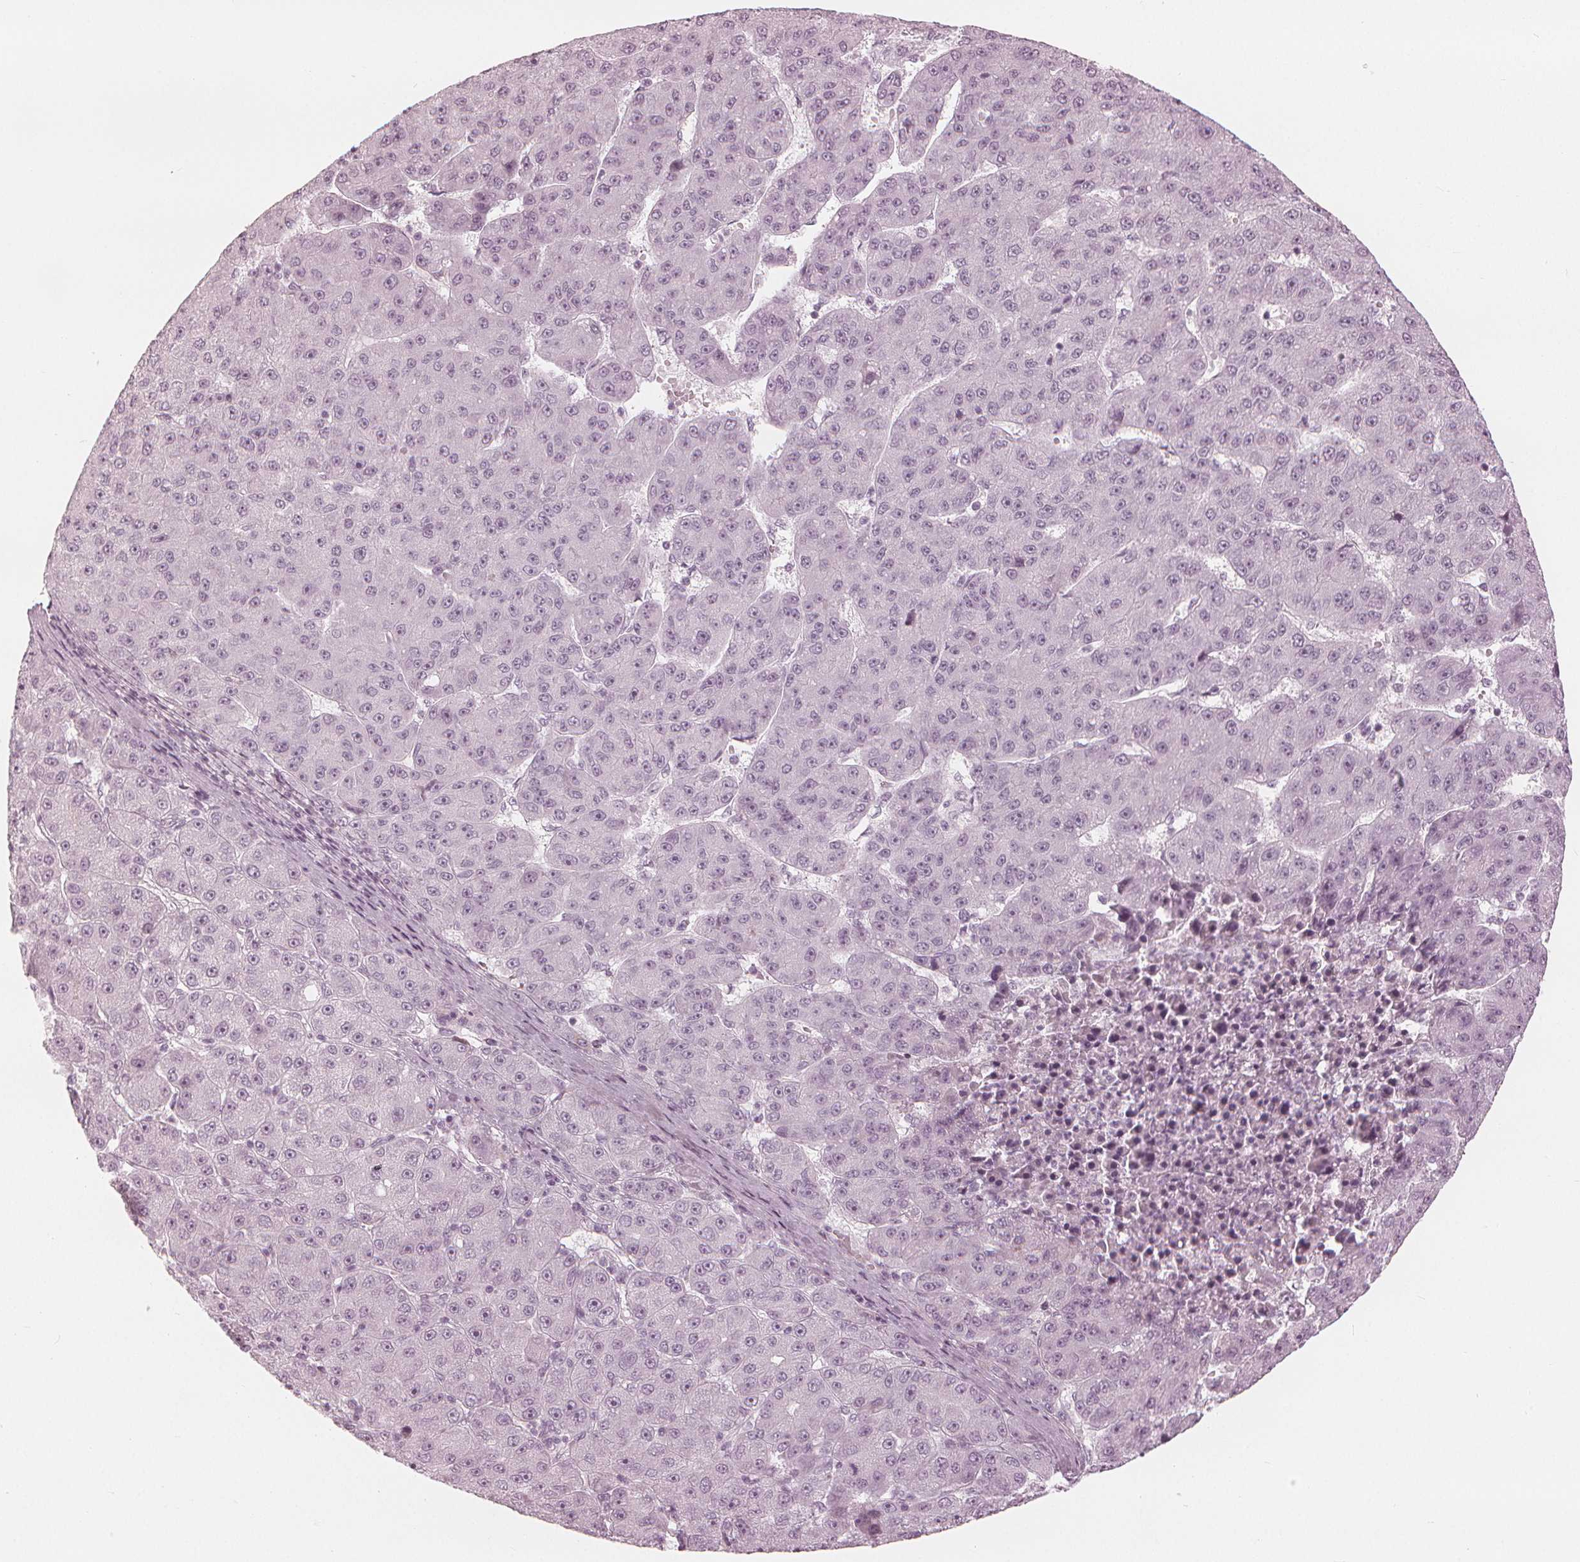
{"staining": {"intensity": "negative", "quantity": "none", "location": "none"}, "tissue": "liver cancer", "cell_type": "Tumor cells", "image_type": "cancer", "snomed": [{"axis": "morphology", "description": "Carcinoma, Hepatocellular, NOS"}, {"axis": "topography", "description": "Liver"}], "caption": "Tumor cells show no significant protein positivity in liver cancer.", "gene": "PAEP", "patient": {"sex": "male", "age": 67}}